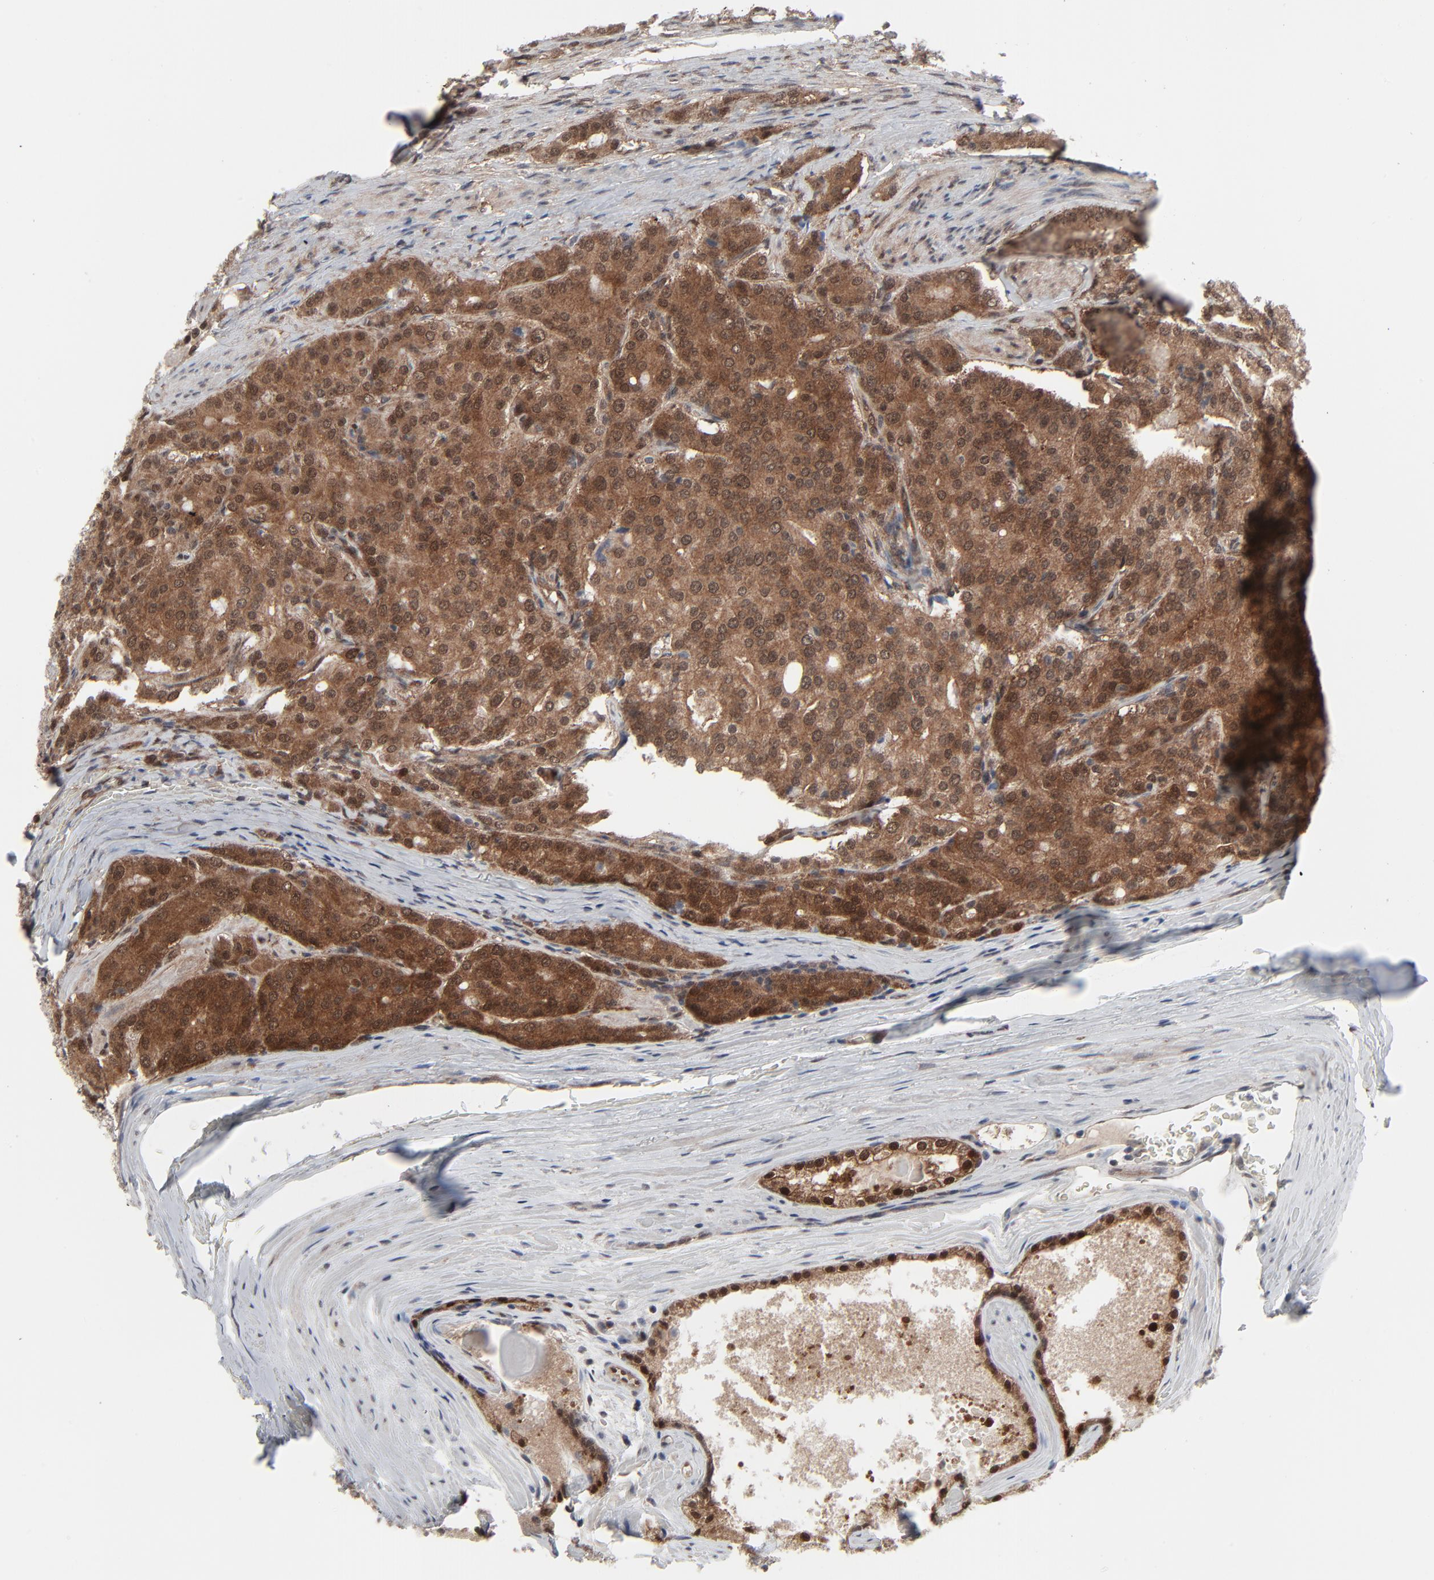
{"staining": {"intensity": "moderate", "quantity": ">75%", "location": "cytoplasmic/membranous,nuclear"}, "tissue": "prostate cancer", "cell_type": "Tumor cells", "image_type": "cancer", "snomed": [{"axis": "morphology", "description": "Adenocarcinoma, Medium grade"}, {"axis": "topography", "description": "Prostate"}], "caption": "Immunohistochemical staining of medium-grade adenocarcinoma (prostate) reveals medium levels of moderate cytoplasmic/membranous and nuclear protein staining in approximately >75% of tumor cells.", "gene": "AKT1", "patient": {"sex": "male", "age": 72}}